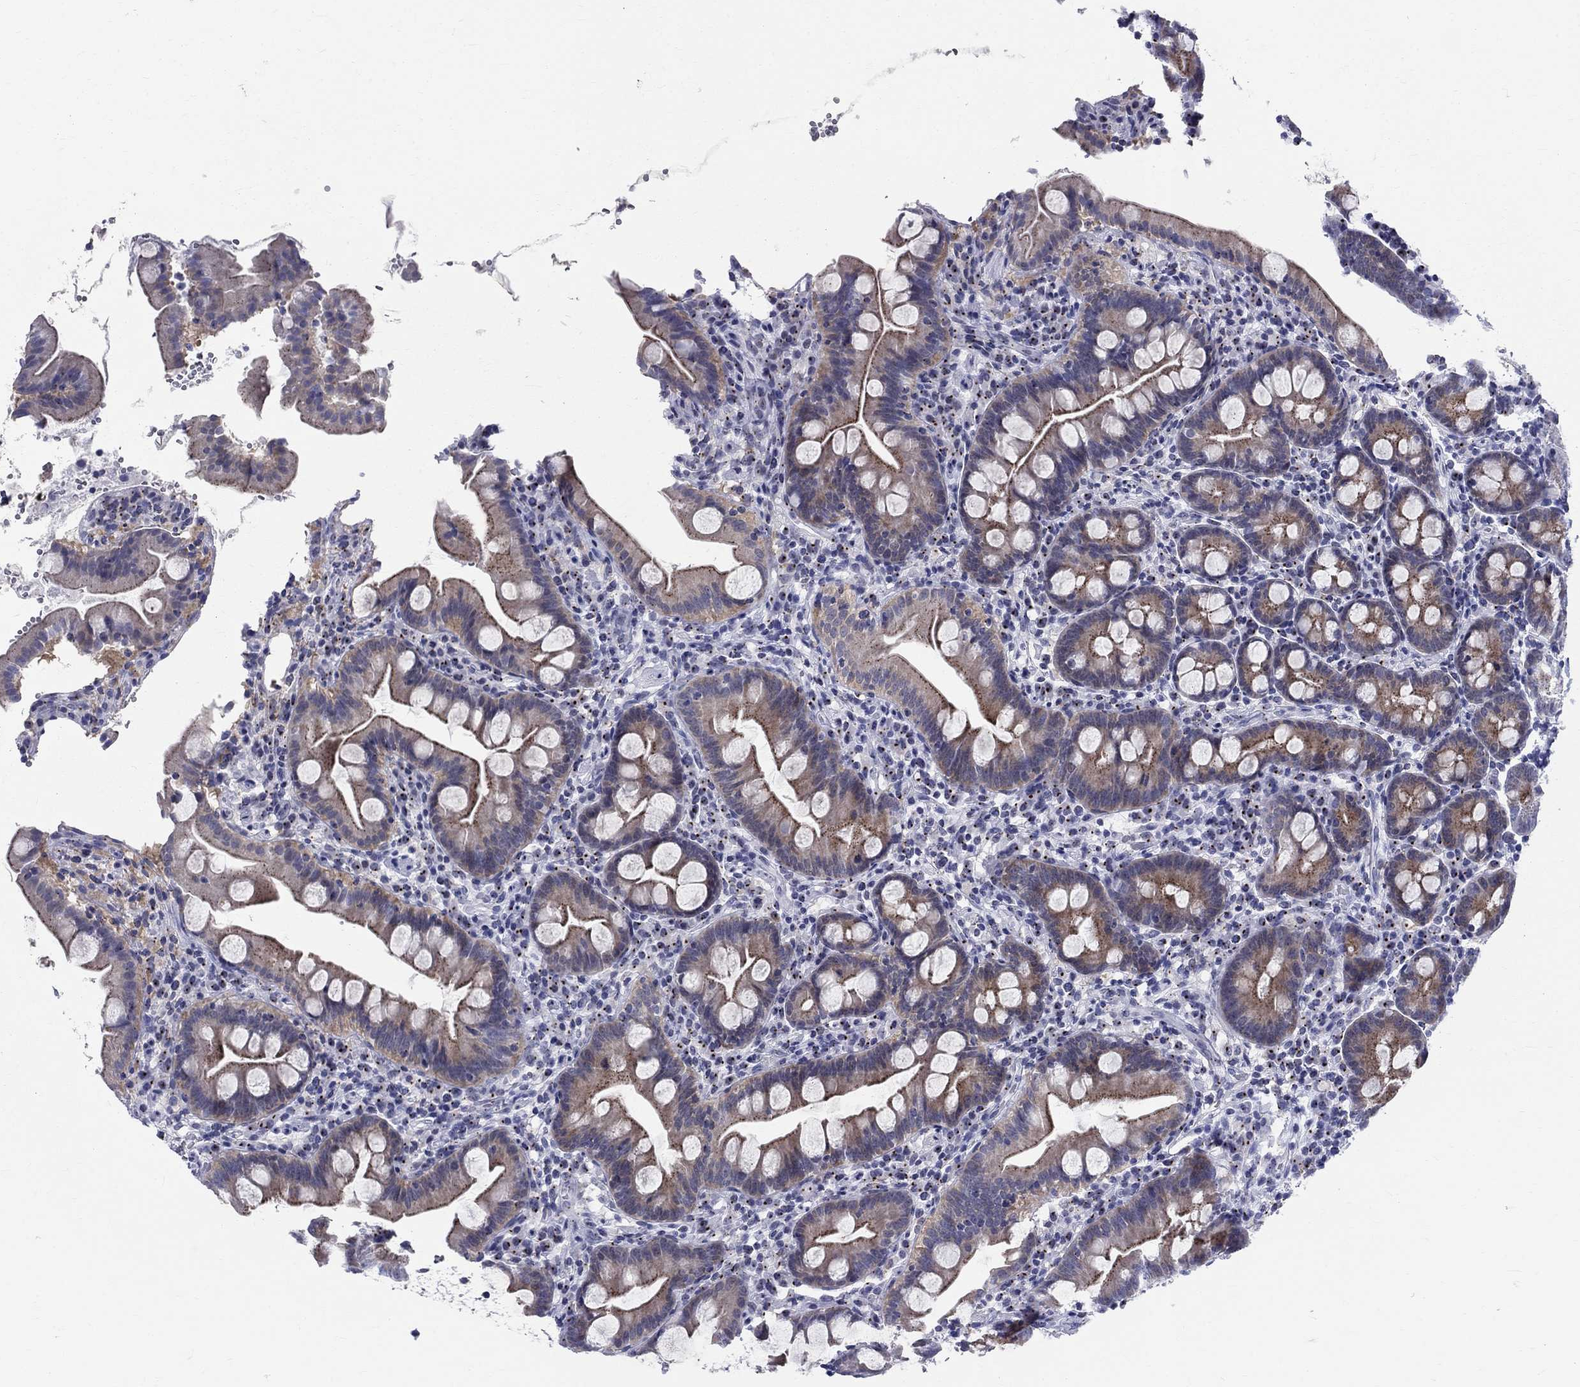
{"staining": {"intensity": "moderate", "quantity": "25%-75%", "location": "cytoplasmic/membranous"}, "tissue": "small intestine", "cell_type": "Glandular cells", "image_type": "normal", "snomed": [{"axis": "morphology", "description": "Normal tissue, NOS"}, {"axis": "topography", "description": "Small intestine"}], "caption": "Immunohistochemistry (IHC) (DAB (3,3'-diaminobenzidine)) staining of unremarkable small intestine reveals moderate cytoplasmic/membranous protein staining in about 25%-75% of glandular cells. (IHC, brightfield microscopy, high magnification).", "gene": "CEP43", "patient": {"sex": "female", "age": 44}}